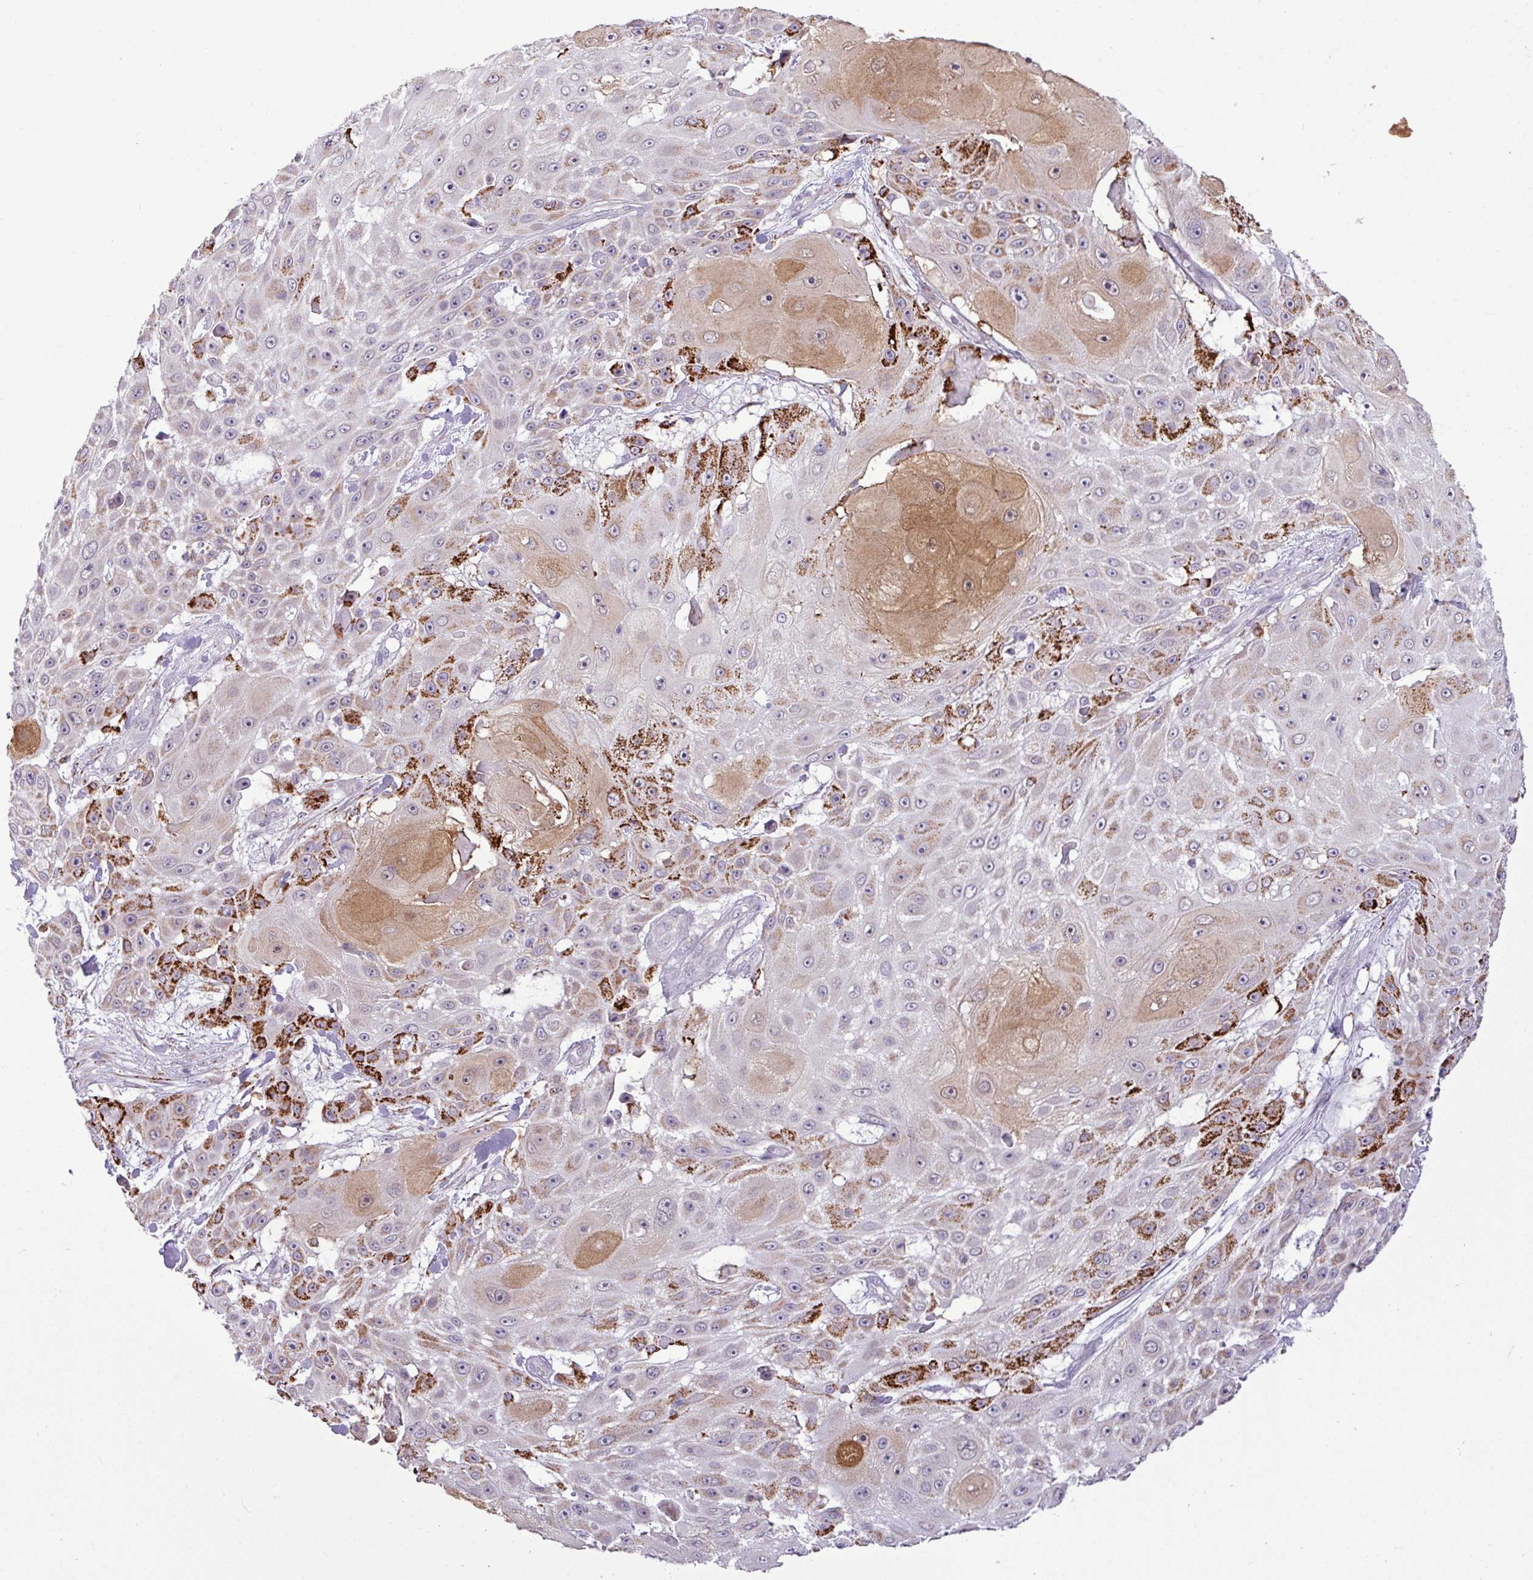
{"staining": {"intensity": "strong", "quantity": "25%-75%", "location": "cytoplasmic/membranous"}, "tissue": "skin cancer", "cell_type": "Tumor cells", "image_type": "cancer", "snomed": [{"axis": "morphology", "description": "Squamous cell carcinoma, NOS"}, {"axis": "topography", "description": "Skin"}], "caption": "Immunohistochemistry (IHC) micrograph of neoplastic tissue: human skin cancer stained using IHC displays high levels of strong protein expression localized specifically in the cytoplasmic/membranous of tumor cells, appearing as a cytoplasmic/membranous brown color.", "gene": "SGPP1", "patient": {"sex": "female", "age": 86}}